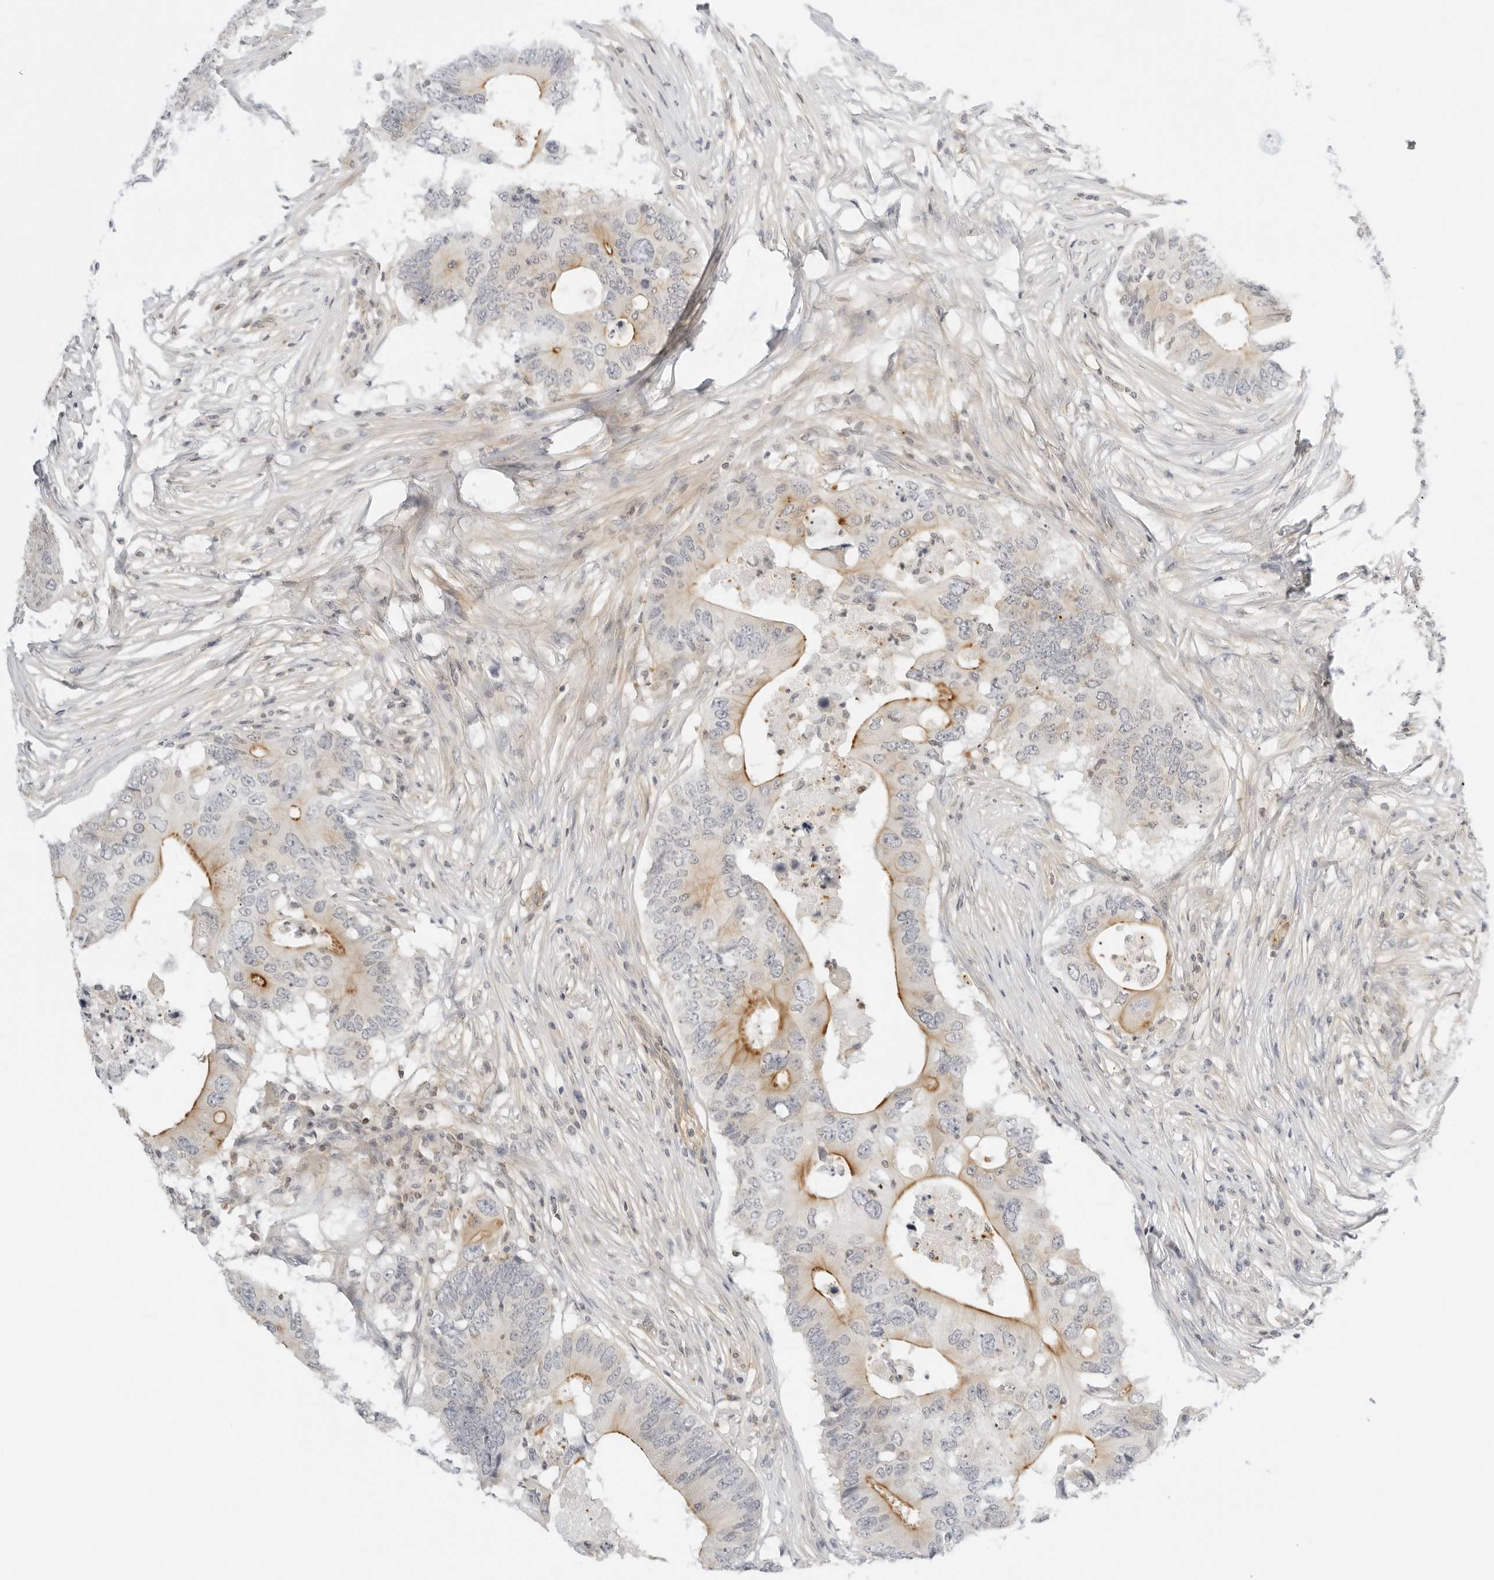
{"staining": {"intensity": "moderate", "quantity": "<25%", "location": "cytoplasmic/membranous"}, "tissue": "colorectal cancer", "cell_type": "Tumor cells", "image_type": "cancer", "snomed": [{"axis": "morphology", "description": "Adenocarcinoma, NOS"}, {"axis": "topography", "description": "Colon"}], "caption": "This is an image of immunohistochemistry (IHC) staining of colorectal cancer (adenocarcinoma), which shows moderate staining in the cytoplasmic/membranous of tumor cells.", "gene": "OSCP1", "patient": {"sex": "male", "age": 71}}